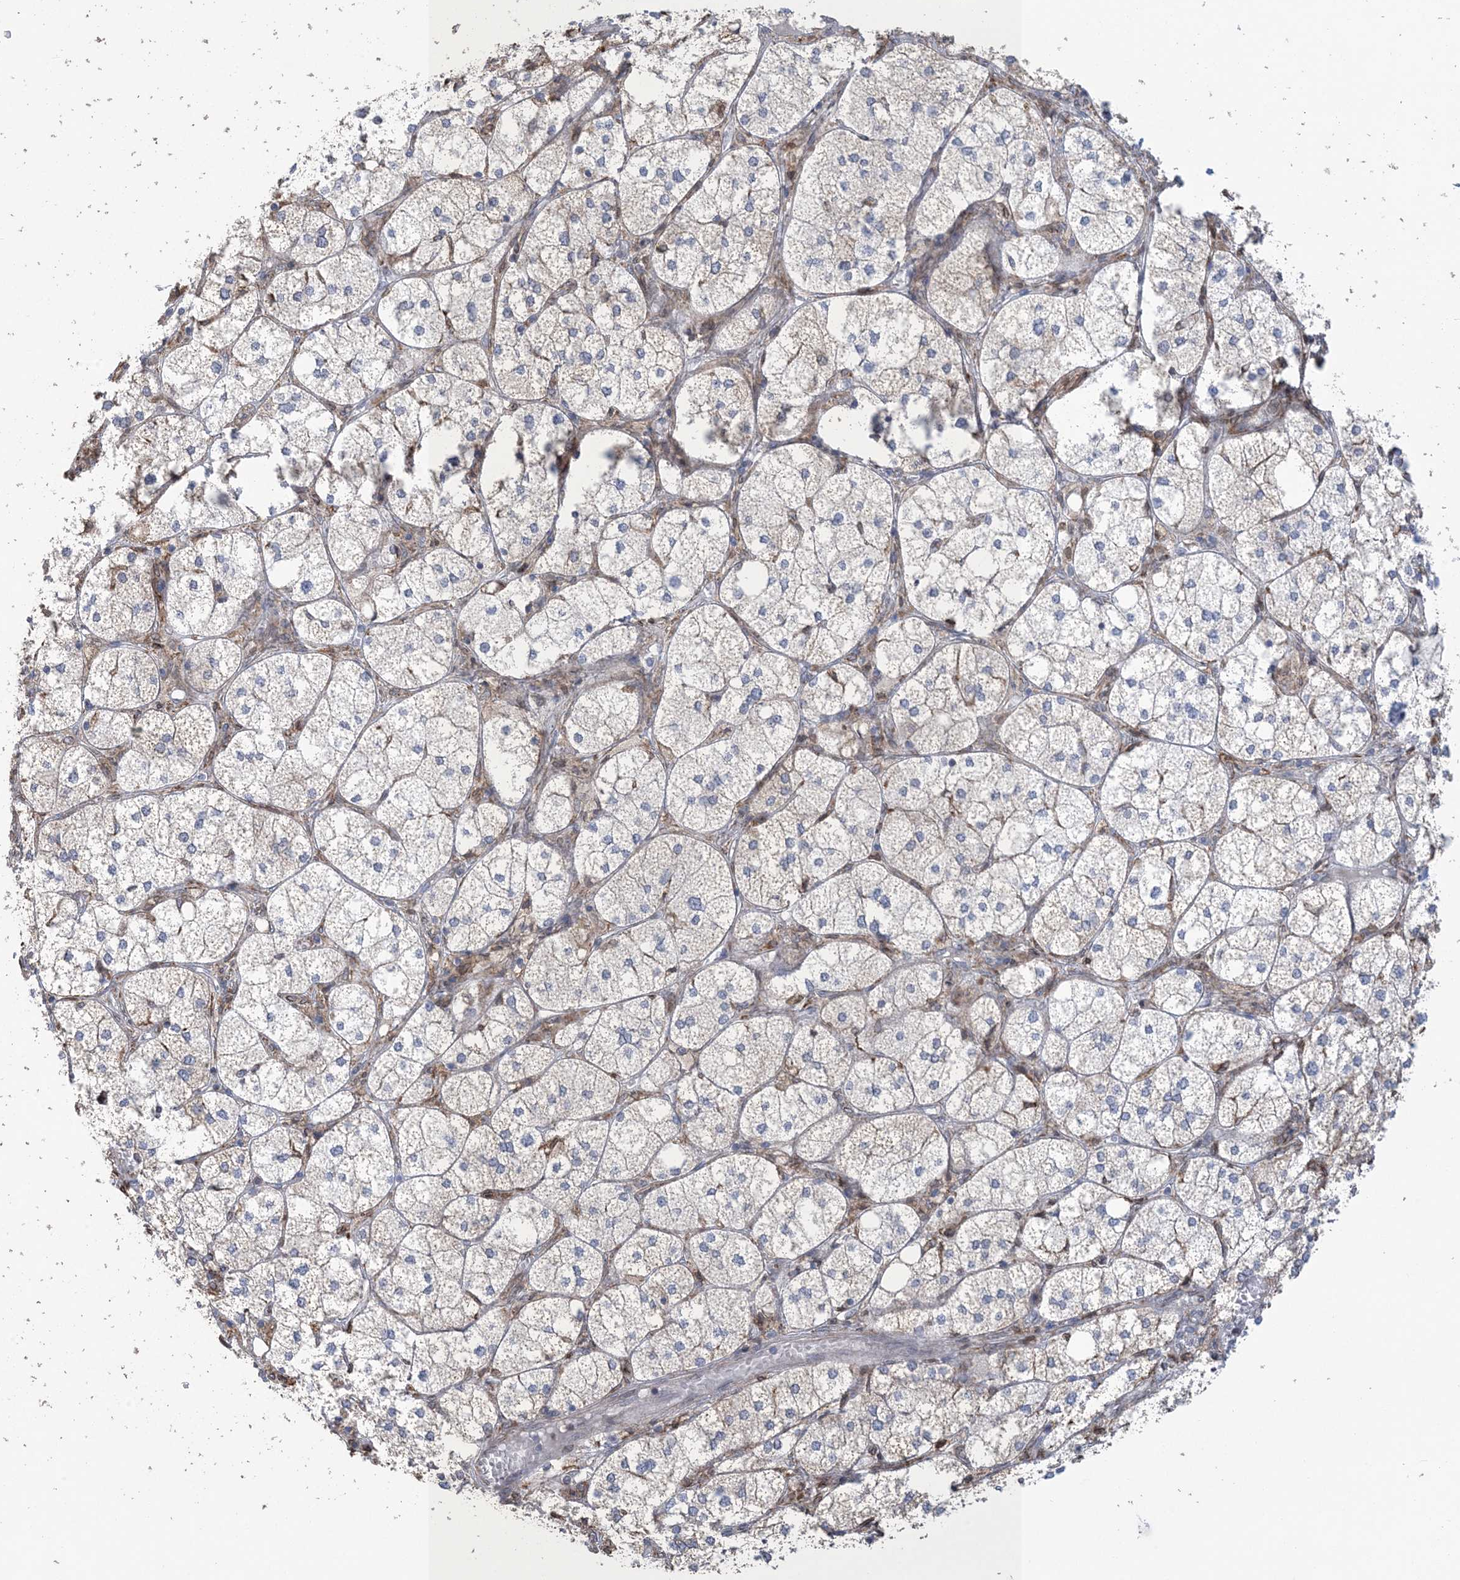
{"staining": {"intensity": "weak", "quantity": "<25%", "location": "cytoplasmic/membranous"}, "tissue": "adrenal gland", "cell_type": "Glandular cells", "image_type": "normal", "snomed": [{"axis": "morphology", "description": "Normal tissue, NOS"}, {"axis": "topography", "description": "Adrenal gland"}], "caption": "This is an IHC micrograph of benign human adrenal gland. There is no expression in glandular cells.", "gene": "SHANK1", "patient": {"sex": "female", "age": 61}}